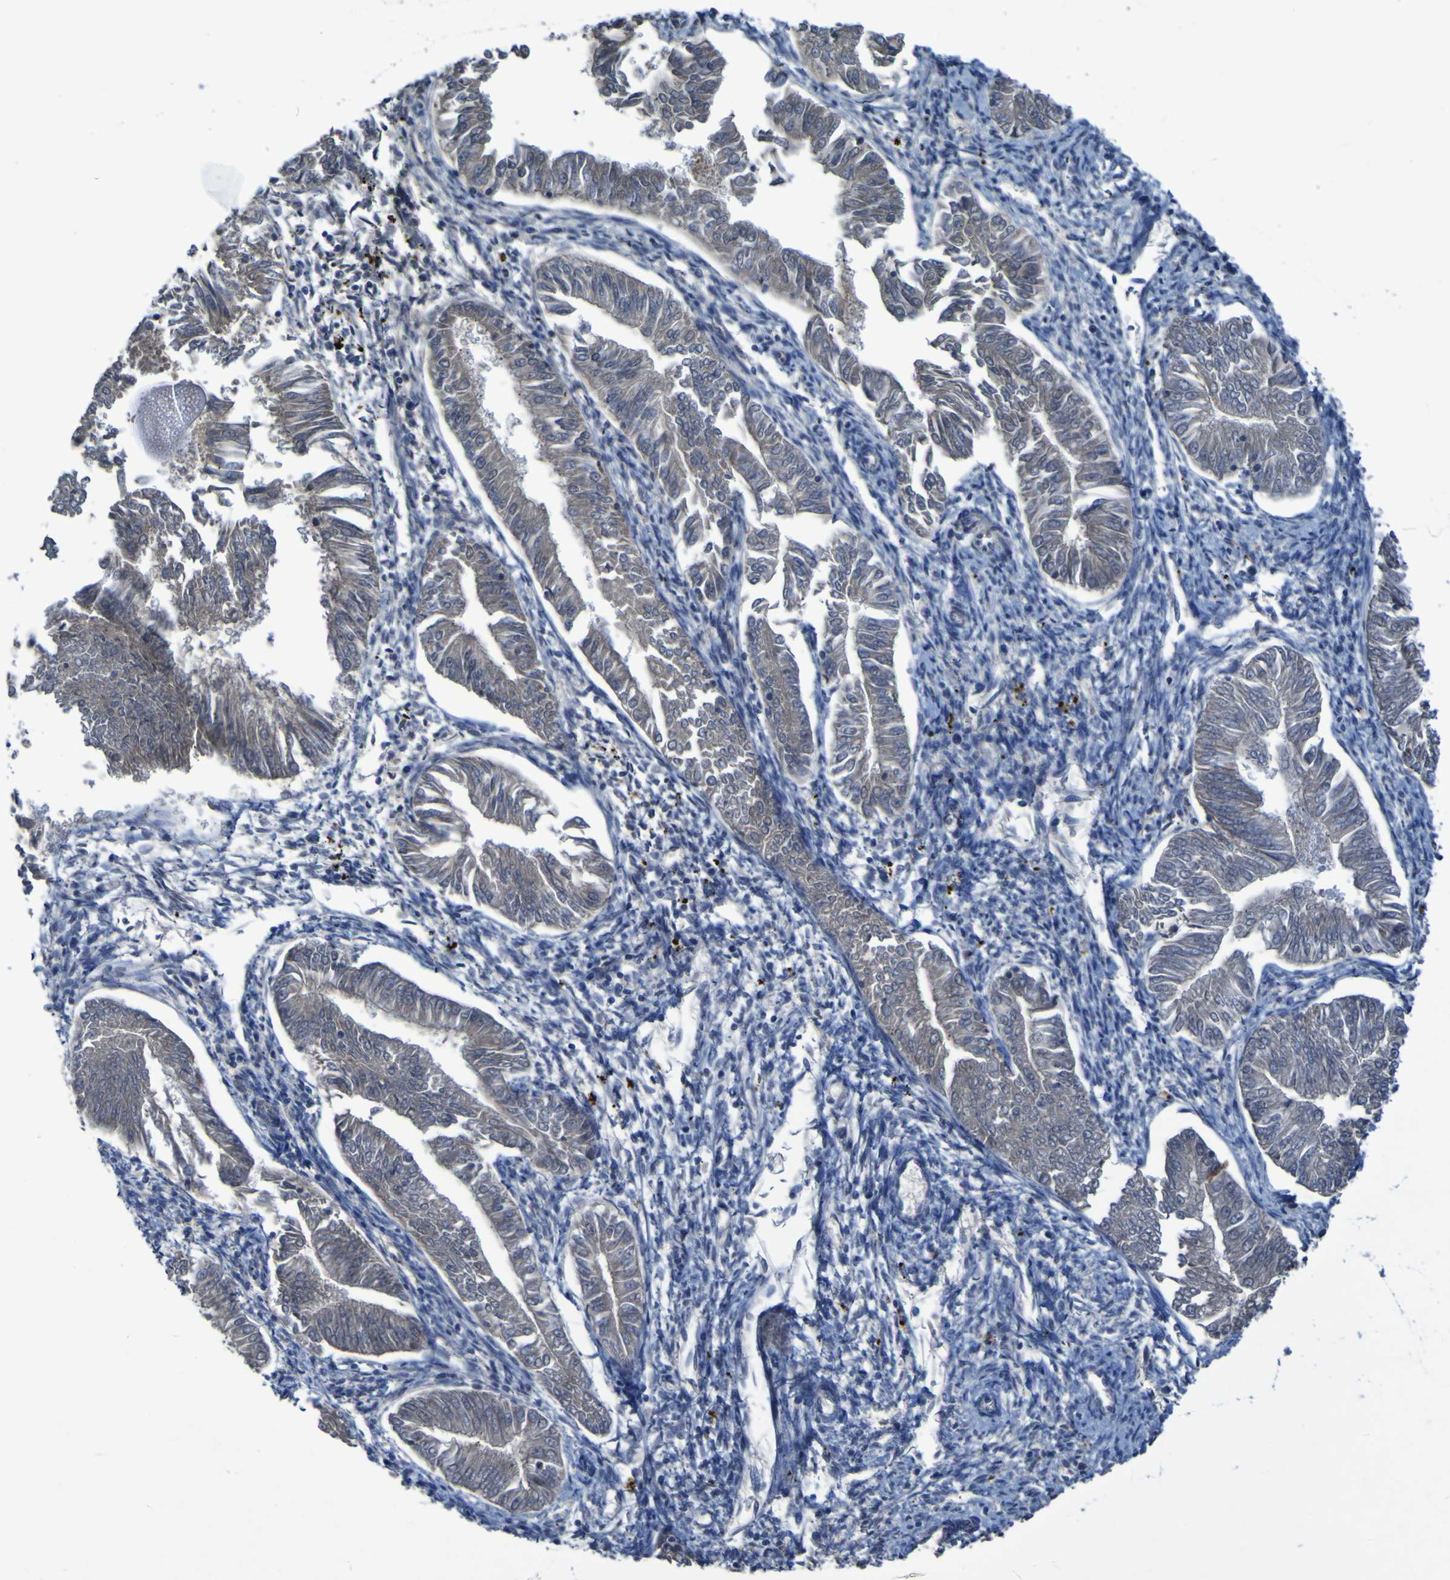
{"staining": {"intensity": "negative", "quantity": "none", "location": "none"}, "tissue": "endometrial cancer", "cell_type": "Tumor cells", "image_type": "cancer", "snomed": [{"axis": "morphology", "description": "Adenocarcinoma, NOS"}, {"axis": "topography", "description": "Endometrium"}], "caption": "DAB (3,3'-diaminobenzidine) immunohistochemical staining of endometrial cancer (adenocarcinoma) reveals no significant staining in tumor cells. Brightfield microscopy of immunohistochemistry (IHC) stained with DAB (brown) and hematoxylin (blue), captured at high magnification.", "gene": "SGK2", "patient": {"sex": "female", "age": 53}}